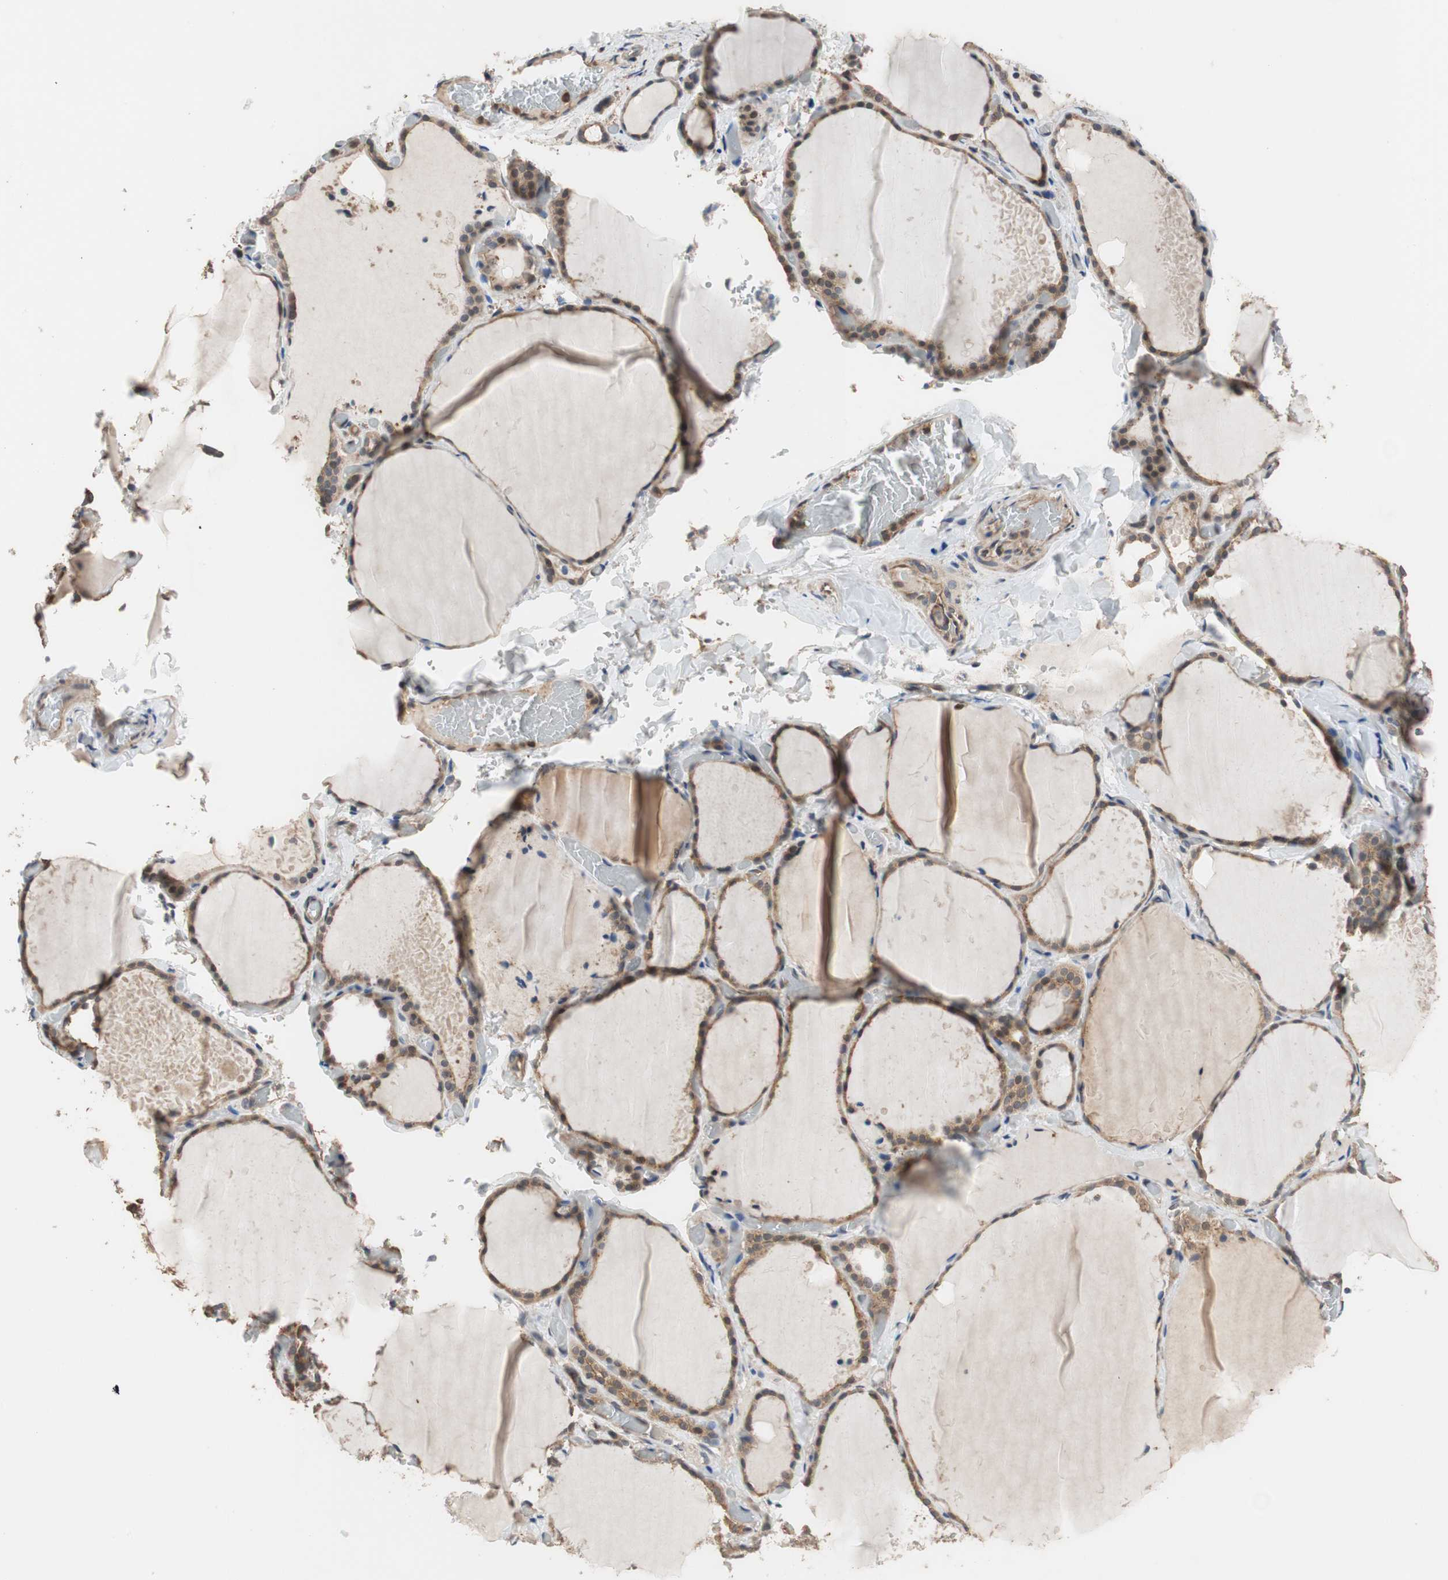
{"staining": {"intensity": "moderate", "quantity": ">75%", "location": "cytoplasmic/membranous"}, "tissue": "thyroid gland", "cell_type": "Glandular cells", "image_type": "normal", "snomed": [{"axis": "morphology", "description": "Normal tissue, NOS"}, {"axis": "topography", "description": "Thyroid gland"}], "caption": "DAB (3,3'-diaminobenzidine) immunohistochemical staining of unremarkable thyroid gland reveals moderate cytoplasmic/membranous protein staining in approximately >75% of glandular cells.", "gene": "MAP4K2", "patient": {"sex": "female", "age": 22}}